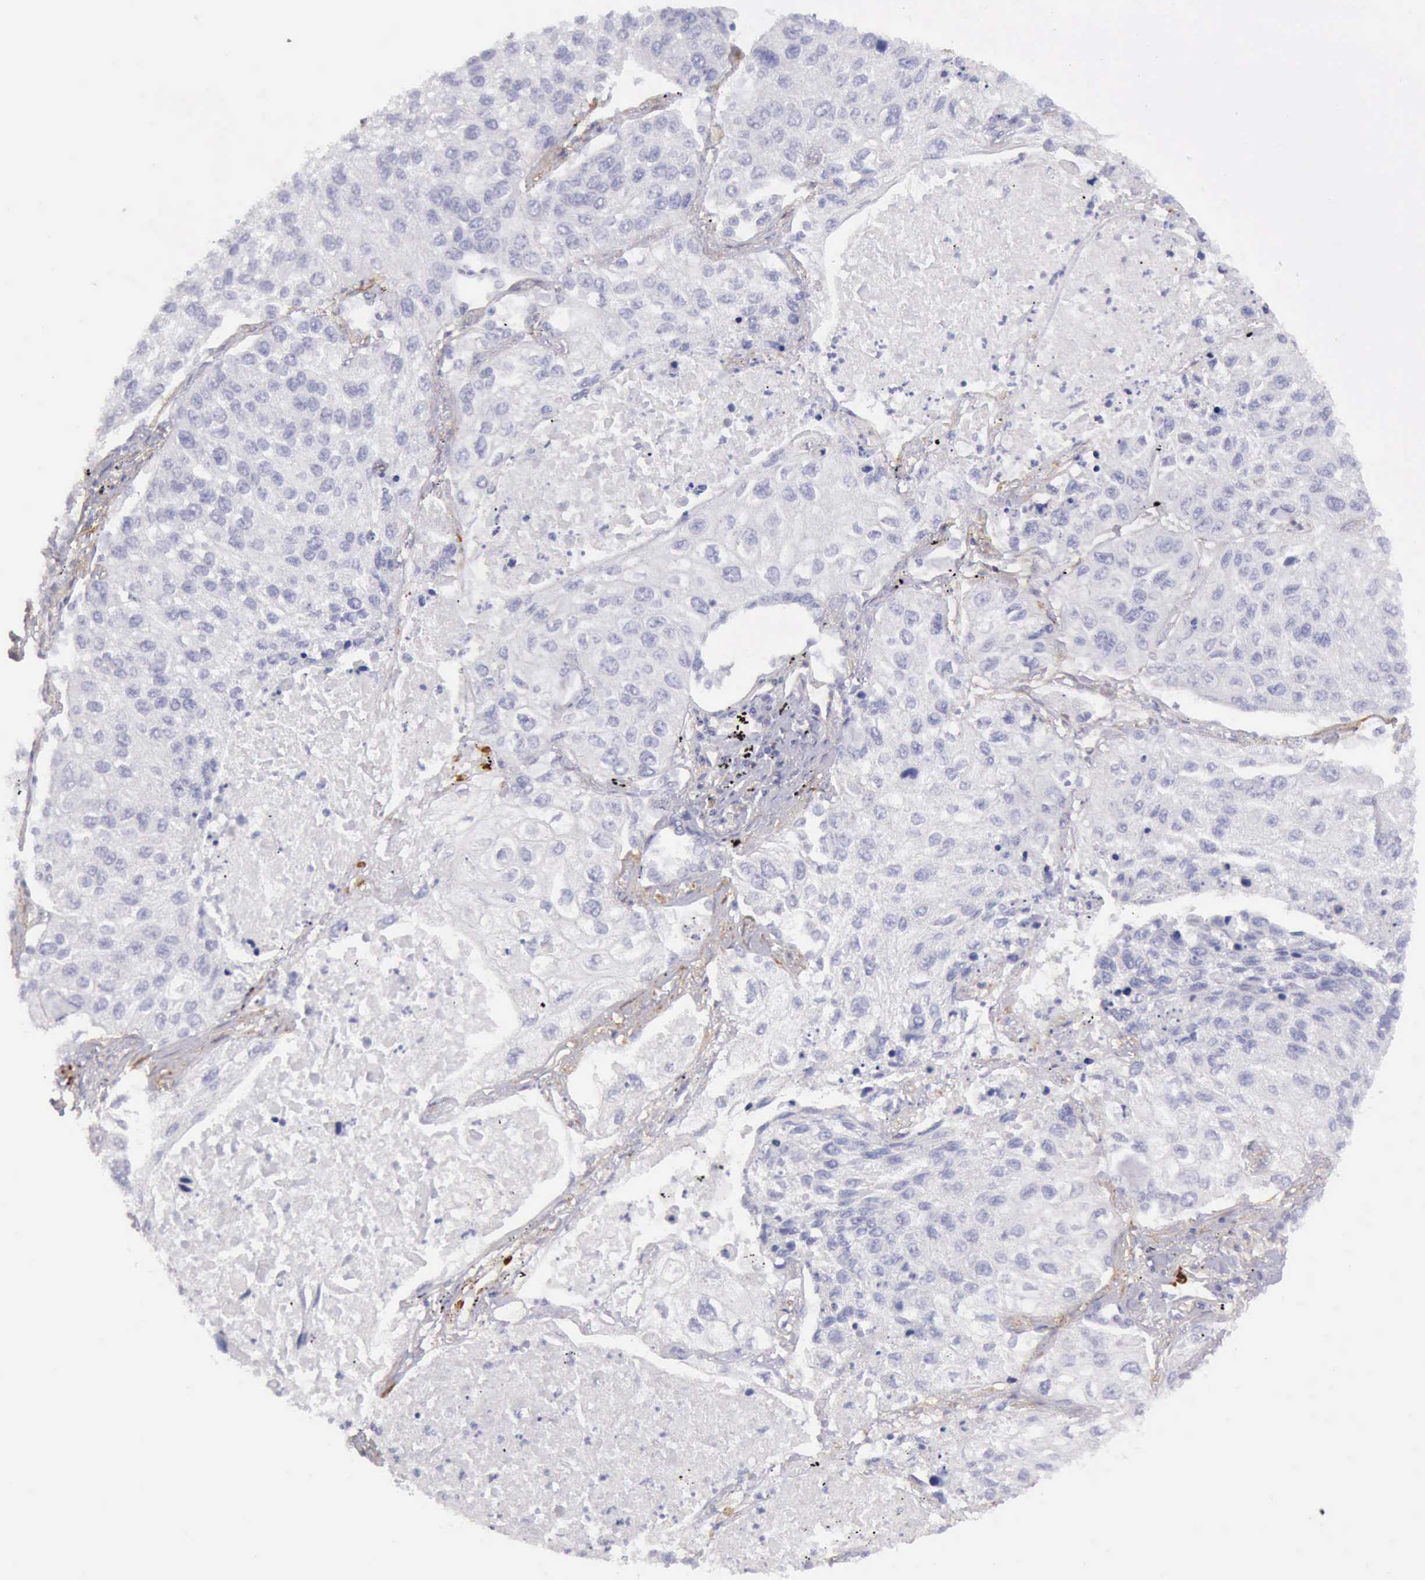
{"staining": {"intensity": "negative", "quantity": "none", "location": "none"}, "tissue": "lung cancer", "cell_type": "Tumor cells", "image_type": "cancer", "snomed": [{"axis": "morphology", "description": "Squamous cell carcinoma, NOS"}, {"axis": "topography", "description": "Lung"}], "caption": "Immunohistochemical staining of human lung squamous cell carcinoma demonstrates no significant staining in tumor cells.", "gene": "AOC3", "patient": {"sex": "male", "age": 75}}